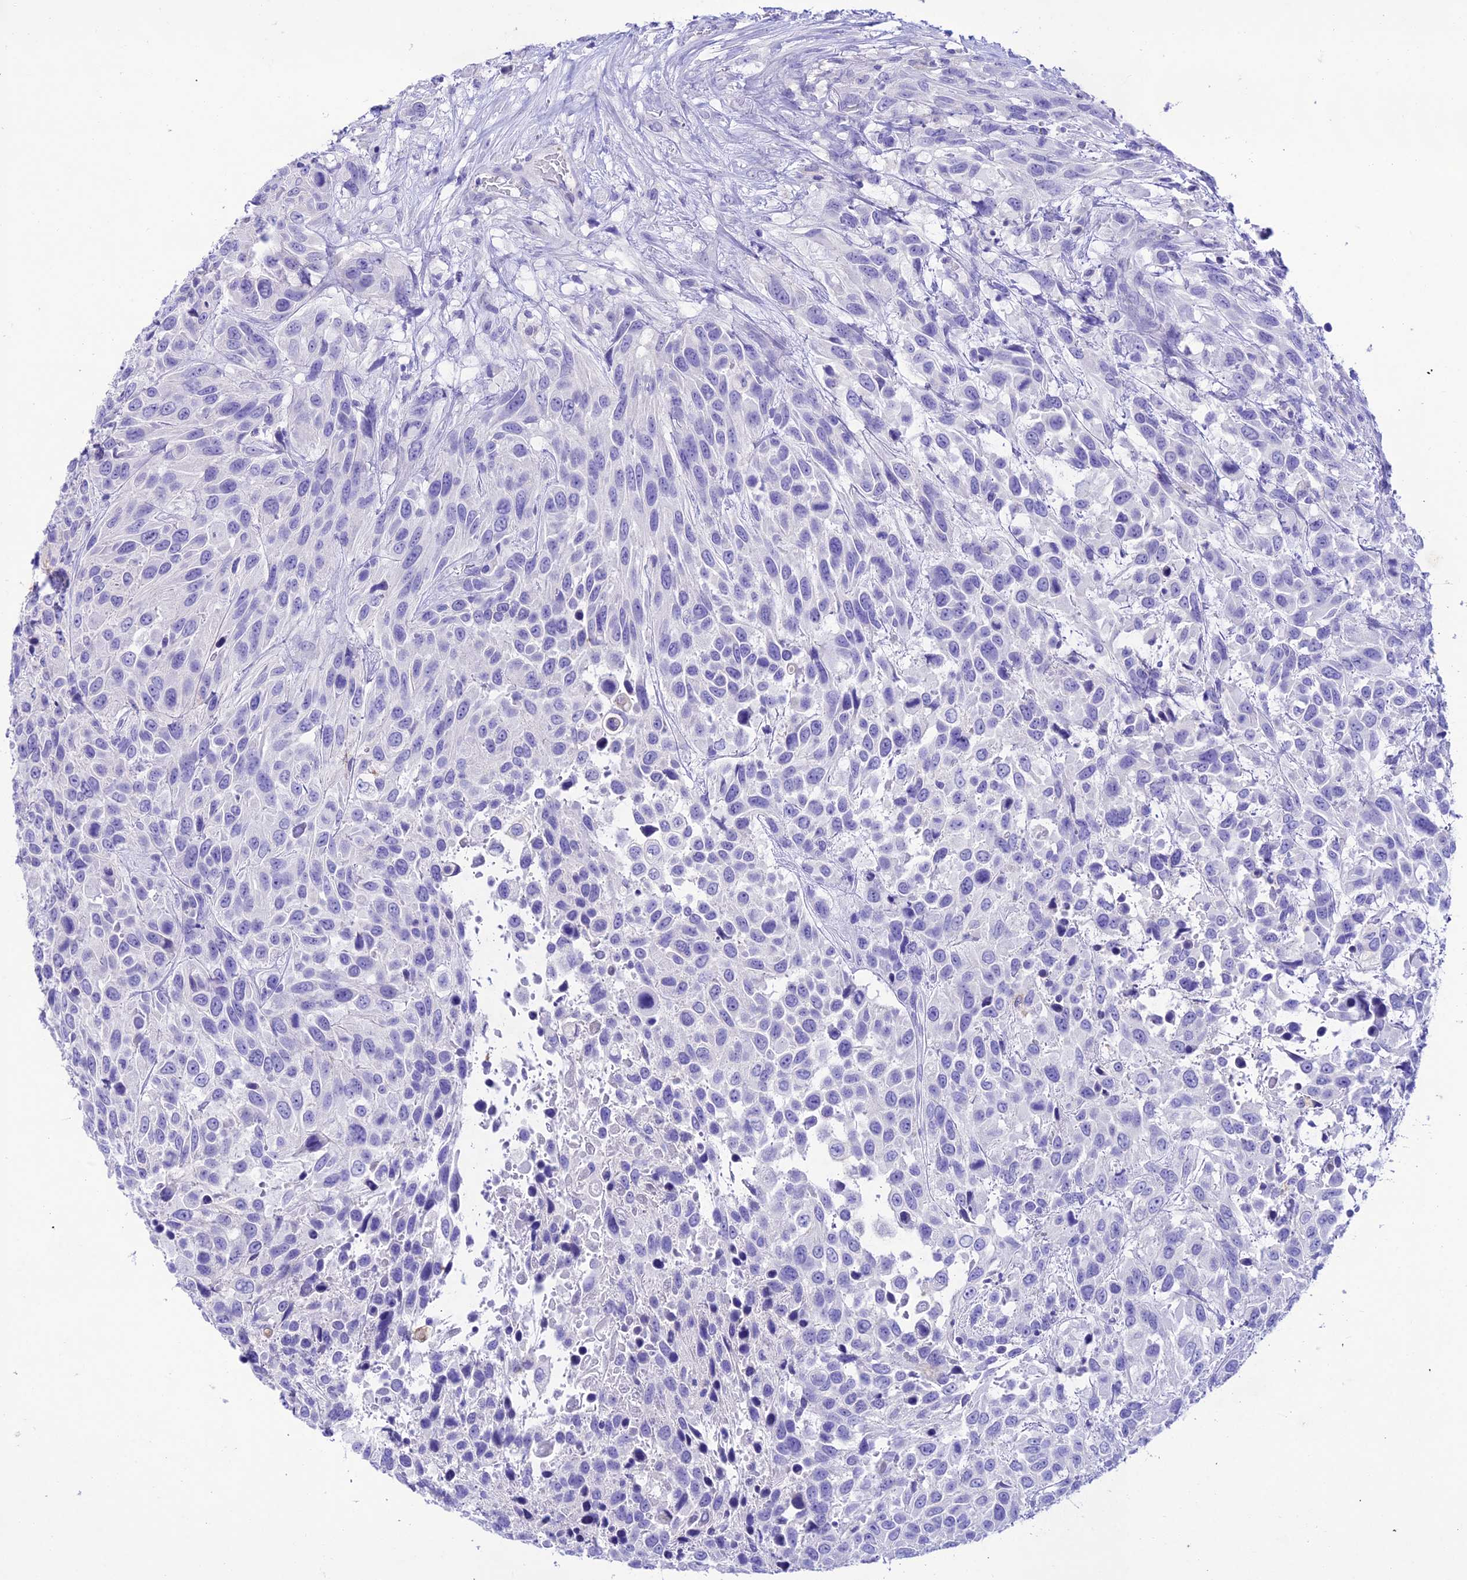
{"staining": {"intensity": "negative", "quantity": "none", "location": "none"}, "tissue": "urothelial cancer", "cell_type": "Tumor cells", "image_type": "cancer", "snomed": [{"axis": "morphology", "description": "Urothelial carcinoma, High grade"}, {"axis": "topography", "description": "Urinary bladder"}], "caption": "IHC histopathology image of urothelial cancer stained for a protein (brown), which displays no positivity in tumor cells. (Stains: DAB immunohistochemistry (IHC) with hematoxylin counter stain, Microscopy: brightfield microscopy at high magnification).", "gene": "NLRP6", "patient": {"sex": "female", "age": 70}}